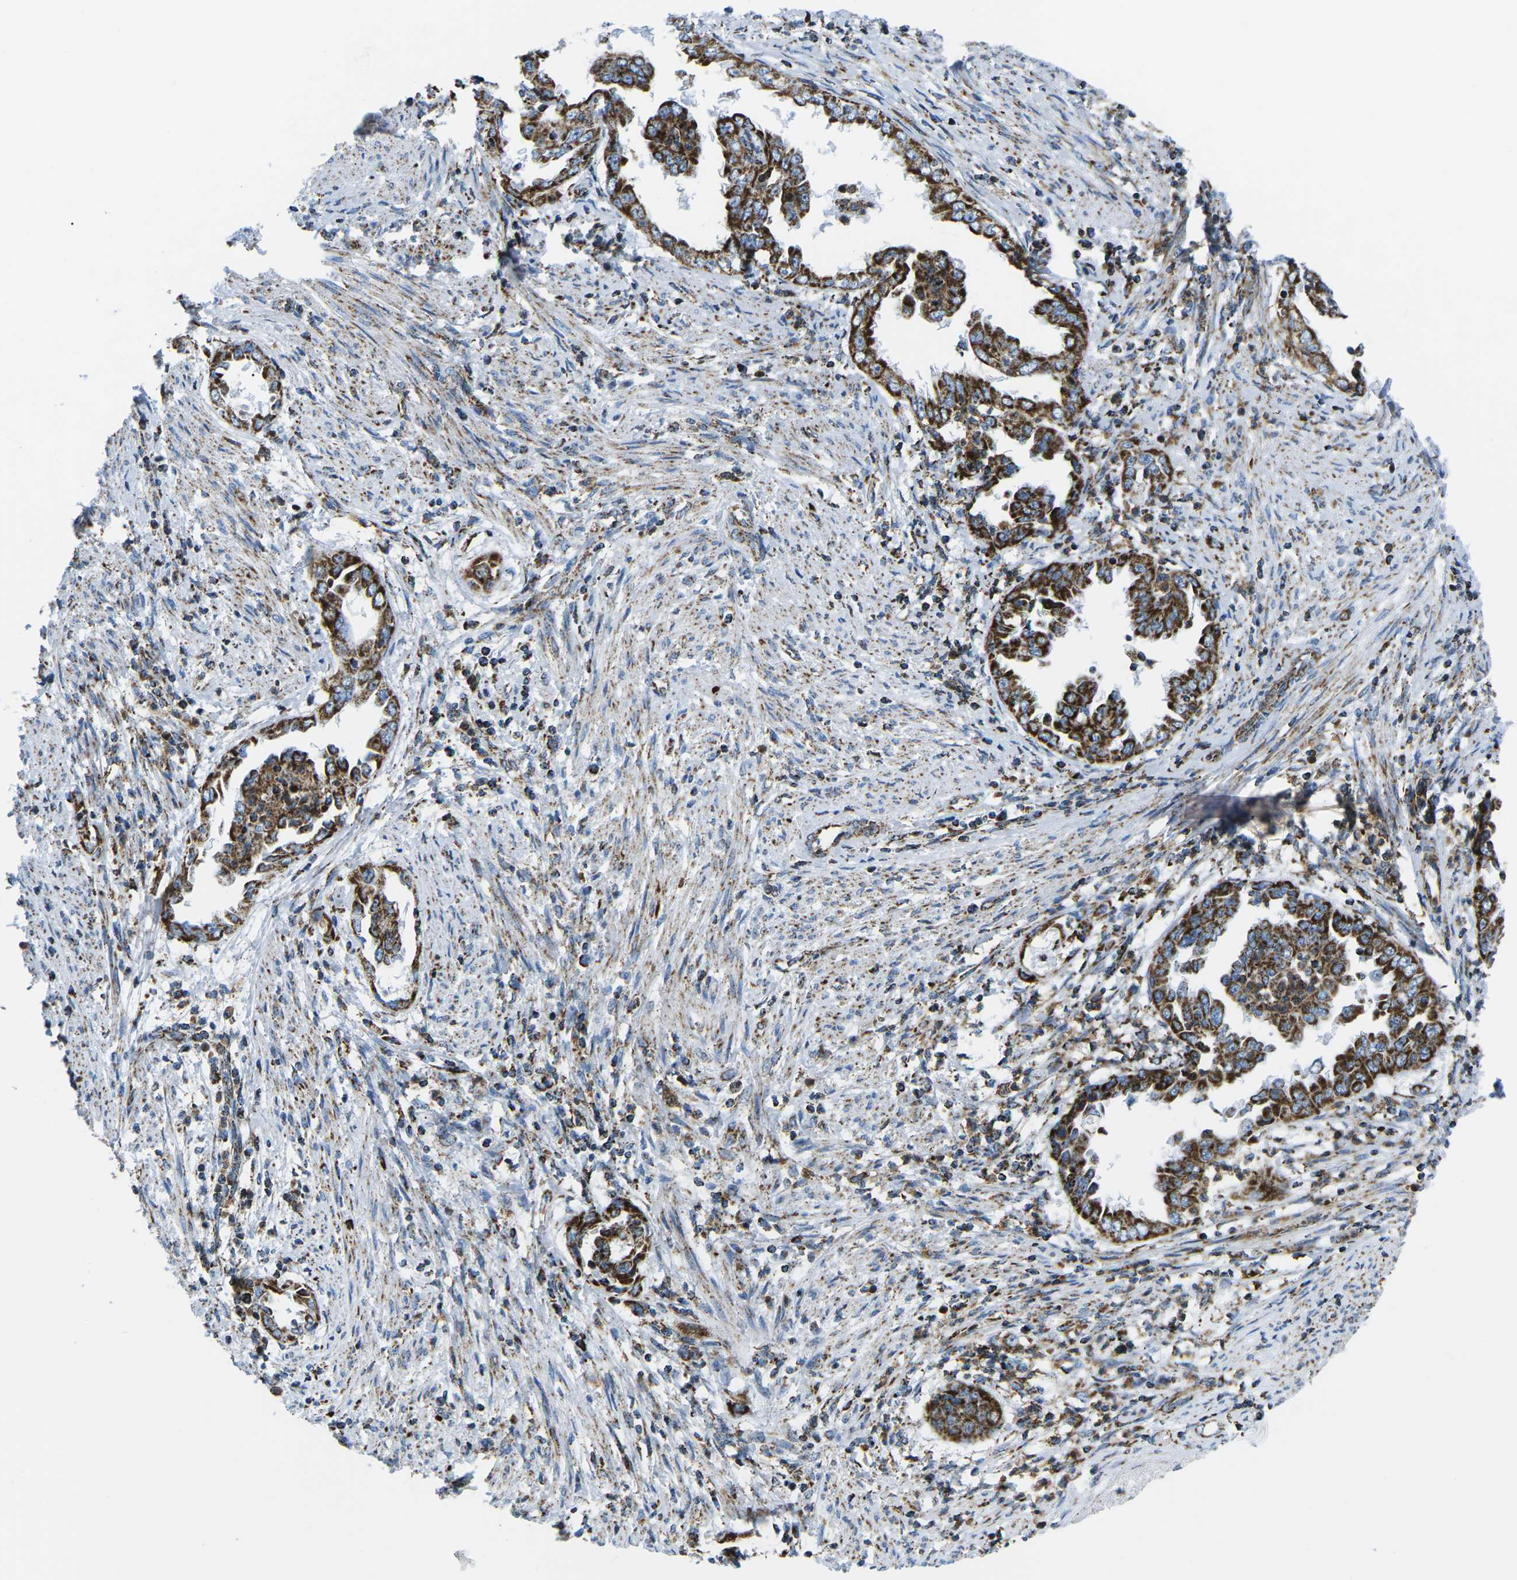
{"staining": {"intensity": "strong", "quantity": ">75%", "location": "cytoplasmic/membranous"}, "tissue": "endometrial cancer", "cell_type": "Tumor cells", "image_type": "cancer", "snomed": [{"axis": "morphology", "description": "Adenocarcinoma, NOS"}, {"axis": "topography", "description": "Endometrium"}], "caption": "Protein staining of adenocarcinoma (endometrial) tissue reveals strong cytoplasmic/membranous expression in about >75% of tumor cells. The staining was performed using DAB (3,3'-diaminobenzidine) to visualize the protein expression in brown, while the nuclei were stained in blue with hematoxylin (Magnification: 20x).", "gene": "COX6C", "patient": {"sex": "female", "age": 85}}